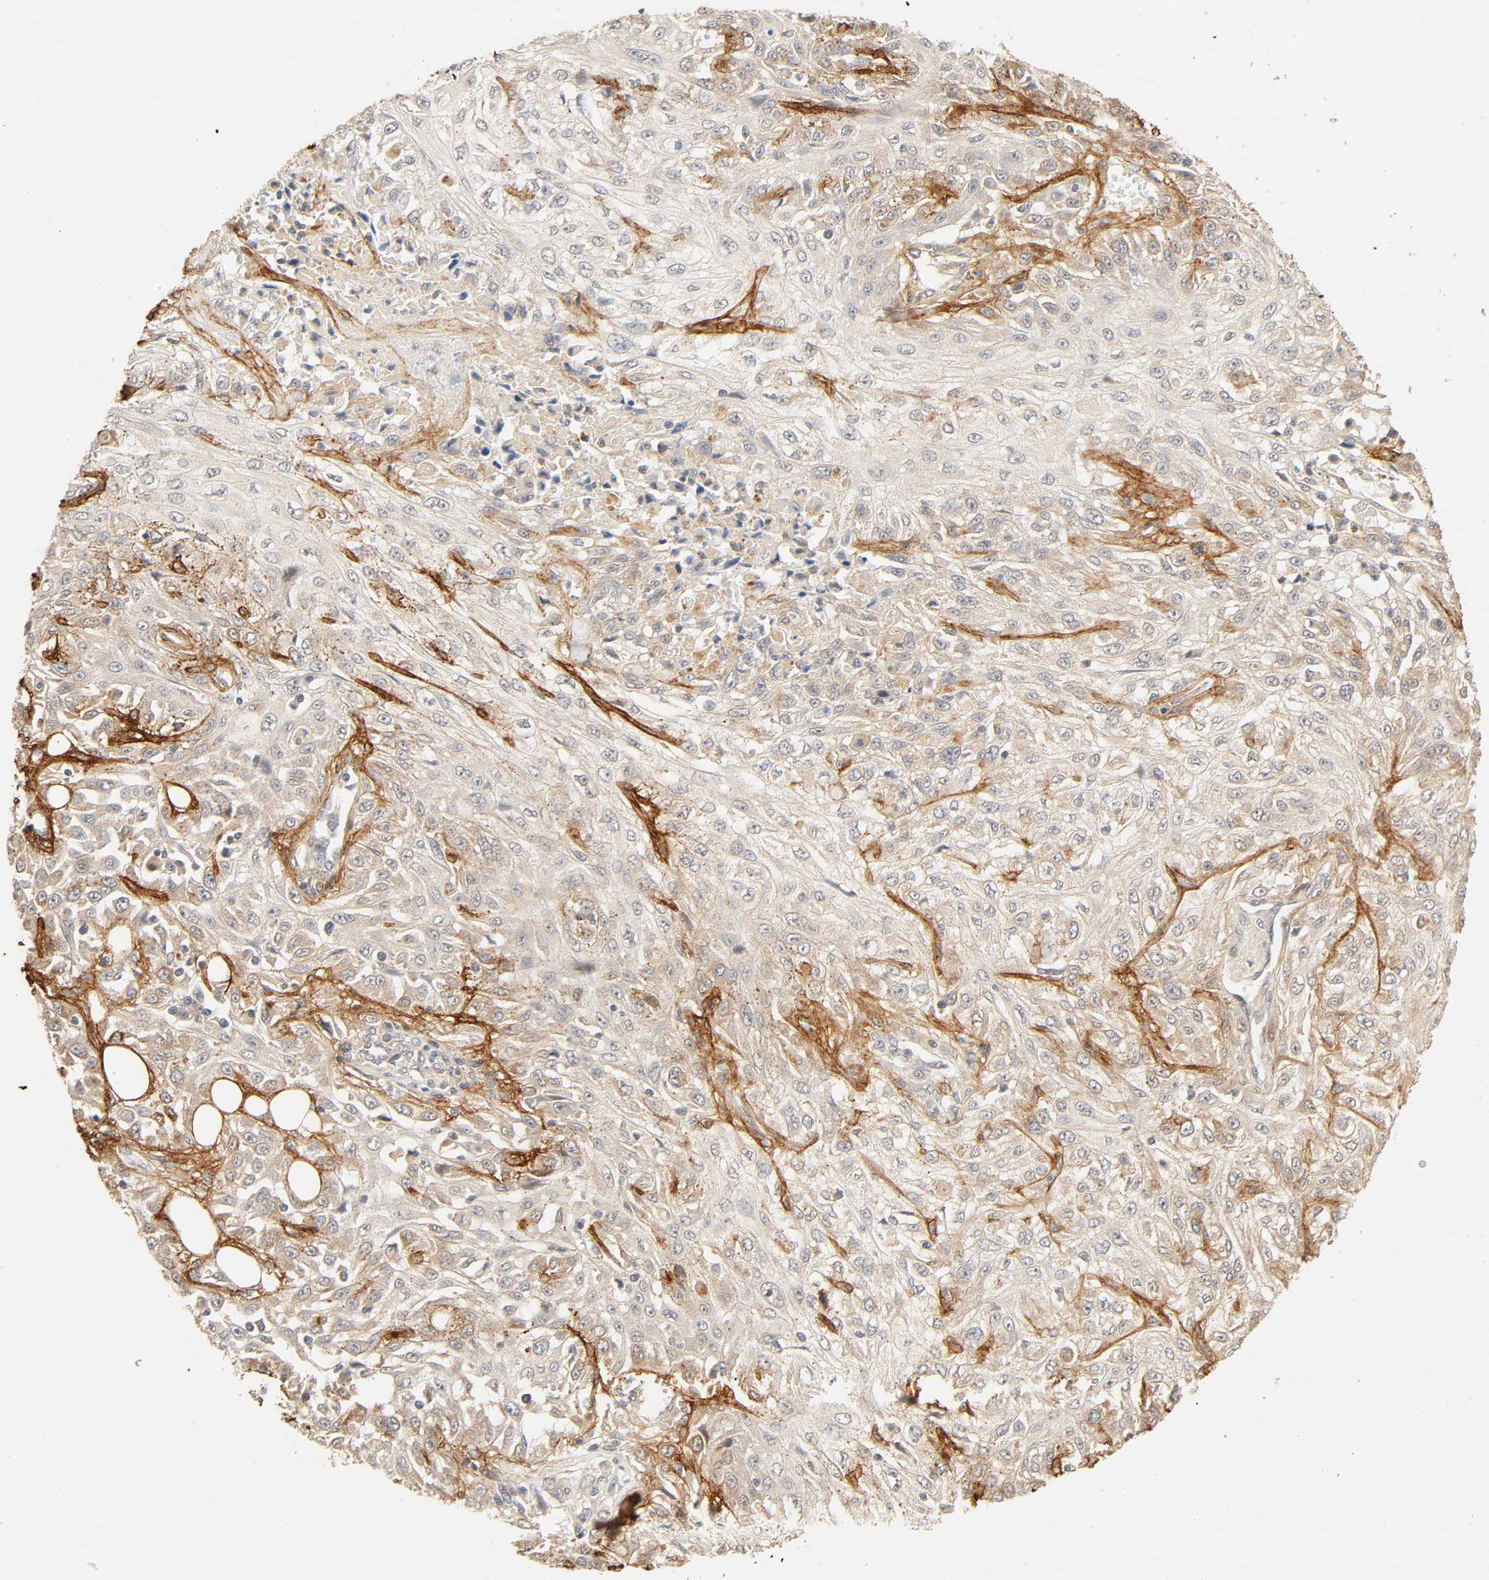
{"staining": {"intensity": "weak", "quantity": ">75%", "location": "cytoplasmic/membranous"}, "tissue": "skin cancer", "cell_type": "Tumor cells", "image_type": "cancer", "snomed": [{"axis": "morphology", "description": "Squamous cell carcinoma, NOS"}, {"axis": "topography", "description": "Skin"}], "caption": "The immunohistochemical stain highlights weak cytoplasmic/membranous expression in tumor cells of skin cancer tissue. Using DAB (3,3'-diaminobenzidine) (brown) and hematoxylin (blue) stains, captured at high magnification using brightfield microscopy.", "gene": "CACNA1G", "patient": {"sex": "male", "age": 75}}